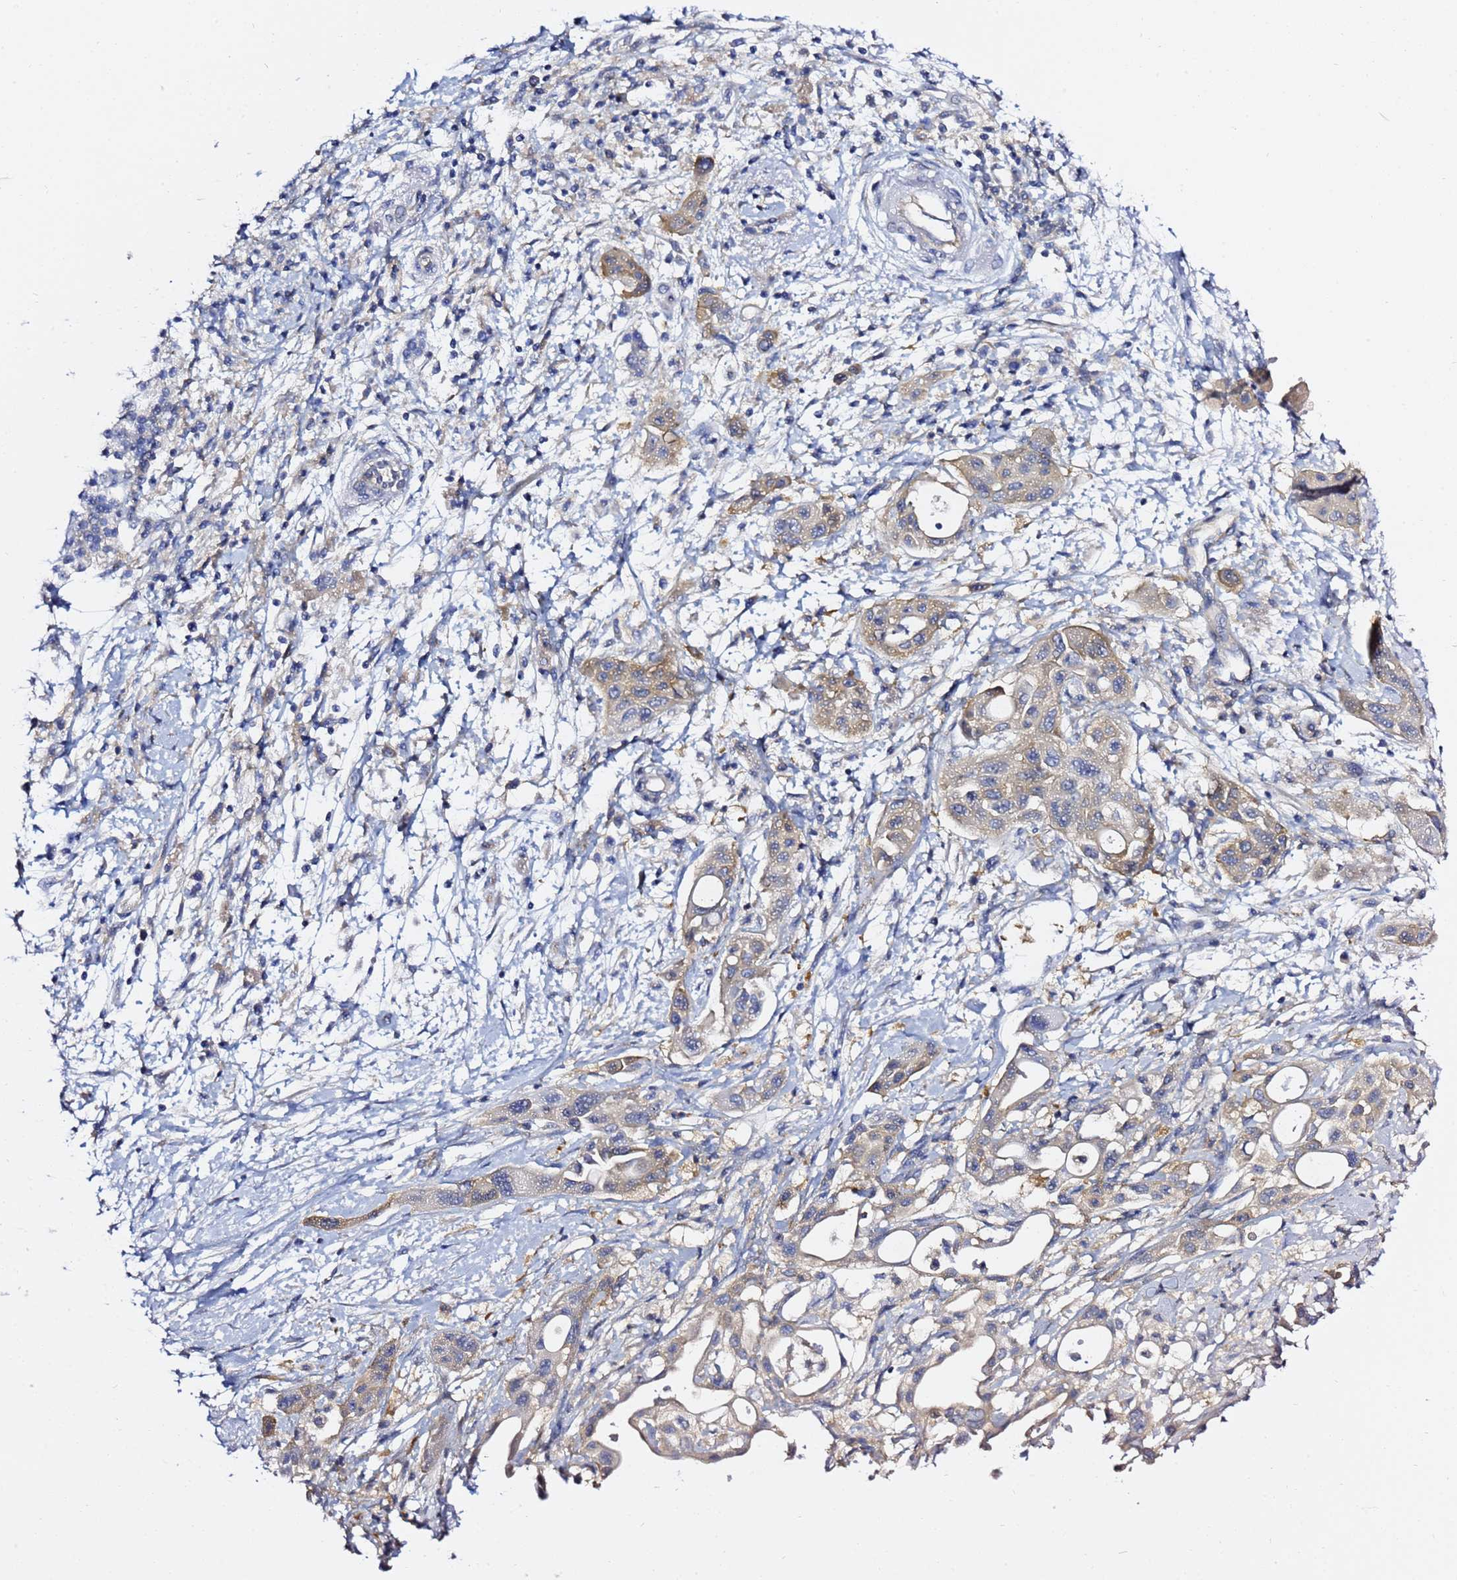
{"staining": {"intensity": "weak", "quantity": "<25%", "location": "cytoplasmic/membranous"}, "tissue": "pancreatic cancer", "cell_type": "Tumor cells", "image_type": "cancer", "snomed": [{"axis": "morphology", "description": "Adenocarcinoma, NOS"}, {"axis": "topography", "description": "Pancreas"}], "caption": "There is no significant expression in tumor cells of pancreatic adenocarcinoma.", "gene": "LENG1", "patient": {"sex": "male", "age": 68}}